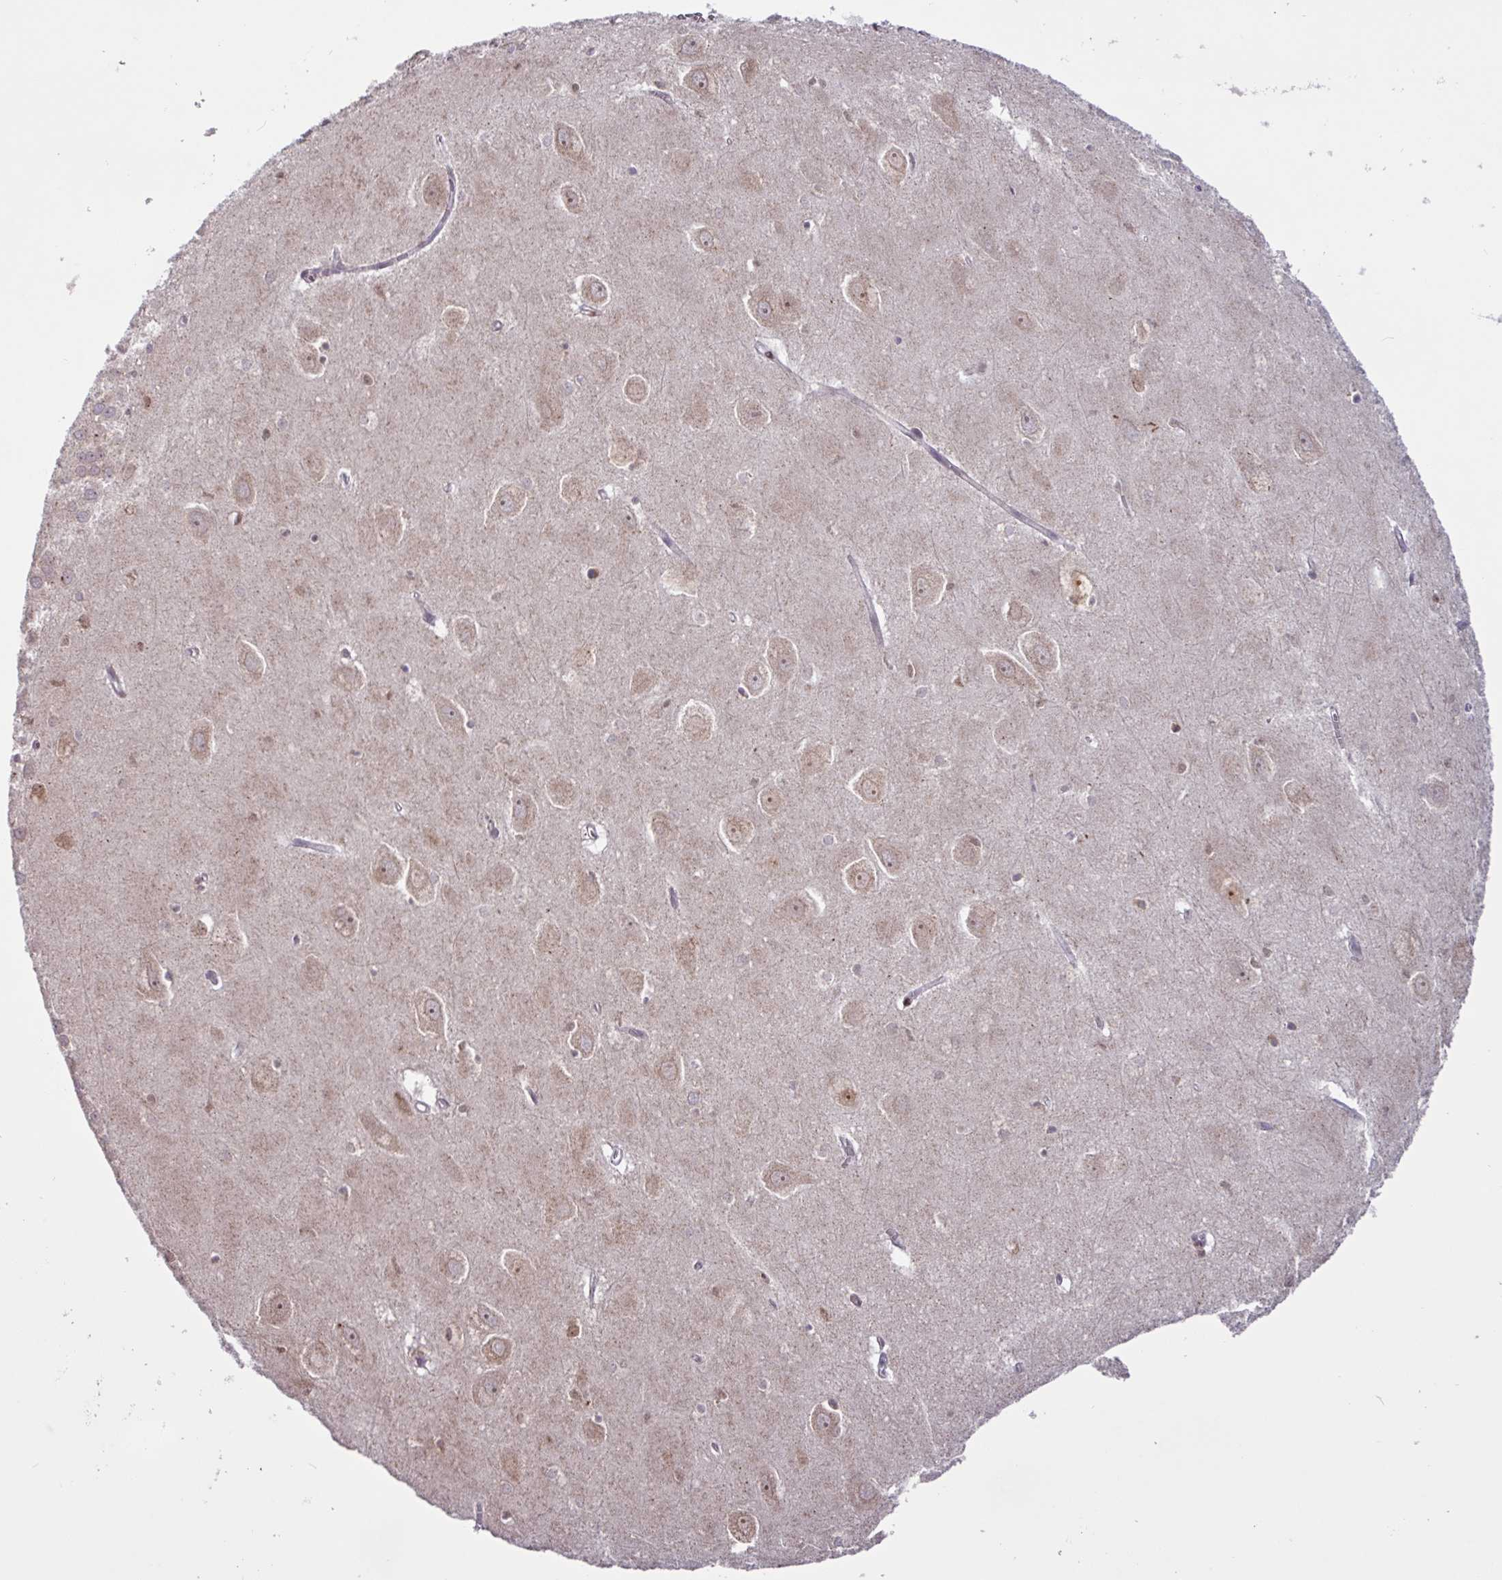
{"staining": {"intensity": "moderate", "quantity": "<25%", "location": "nuclear"}, "tissue": "hippocampus", "cell_type": "Glial cells", "image_type": "normal", "snomed": [{"axis": "morphology", "description": "Normal tissue, NOS"}, {"axis": "topography", "description": "Hippocampus"}], "caption": "The photomicrograph reveals immunohistochemical staining of benign hippocampus. There is moderate nuclear positivity is identified in approximately <25% of glial cells. (Stains: DAB (3,3'-diaminobenzidine) in brown, nuclei in blue, Microscopy: brightfield microscopy at high magnification).", "gene": "BRD3", "patient": {"sex": "female", "age": 64}}